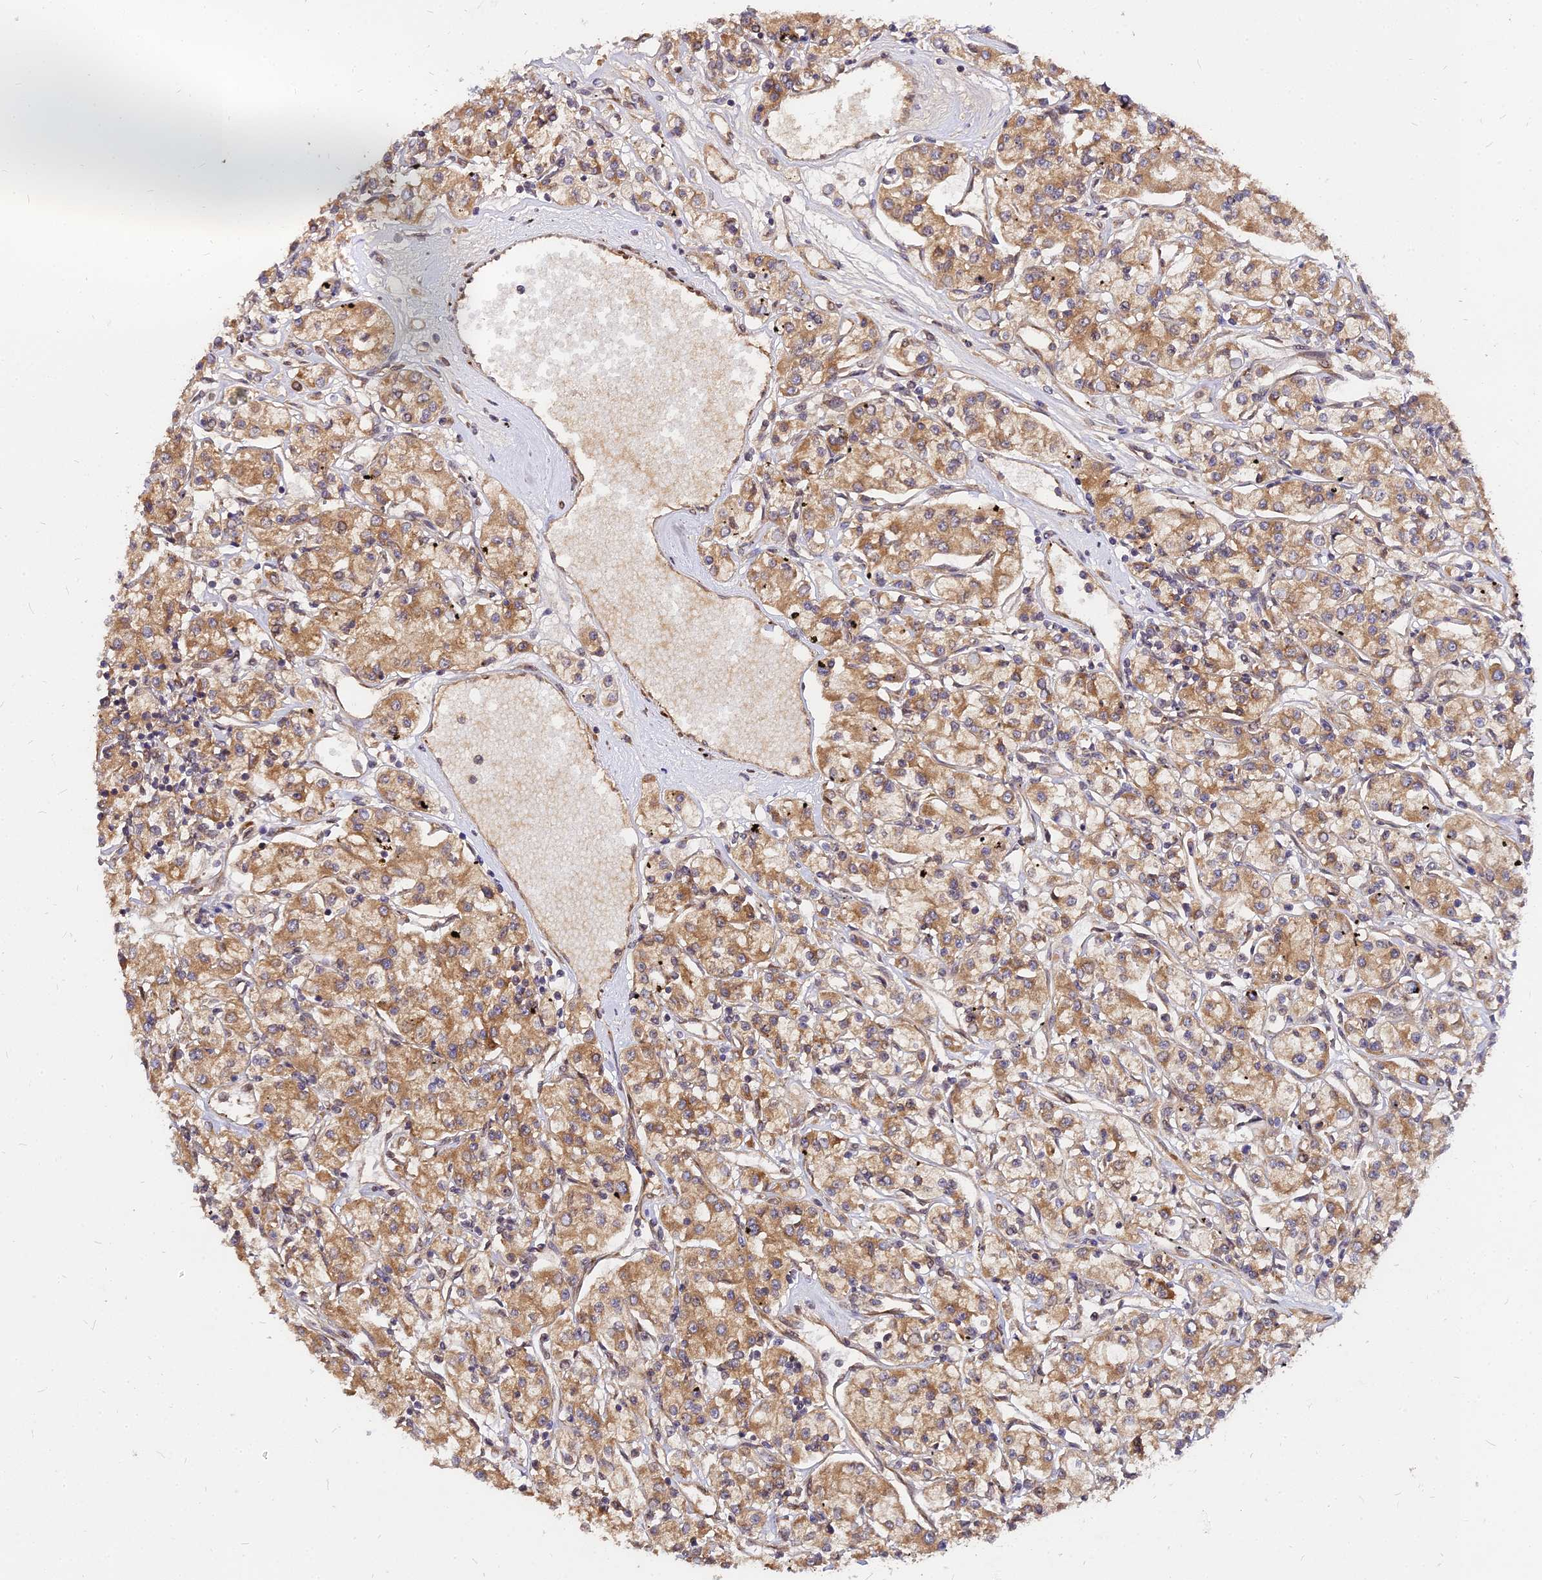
{"staining": {"intensity": "moderate", "quantity": ">75%", "location": "cytoplasmic/membranous"}, "tissue": "renal cancer", "cell_type": "Tumor cells", "image_type": "cancer", "snomed": [{"axis": "morphology", "description": "Adenocarcinoma, NOS"}, {"axis": "topography", "description": "Kidney"}], "caption": "A brown stain highlights moderate cytoplasmic/membranous staining of a protein in human renal adenocarcinoma tumor cells. (brown staining indicates protein expression, while blue staining denotes nuclei).", "gene": "PDE4D", "patient": {"sex": "female", "age": 59}}